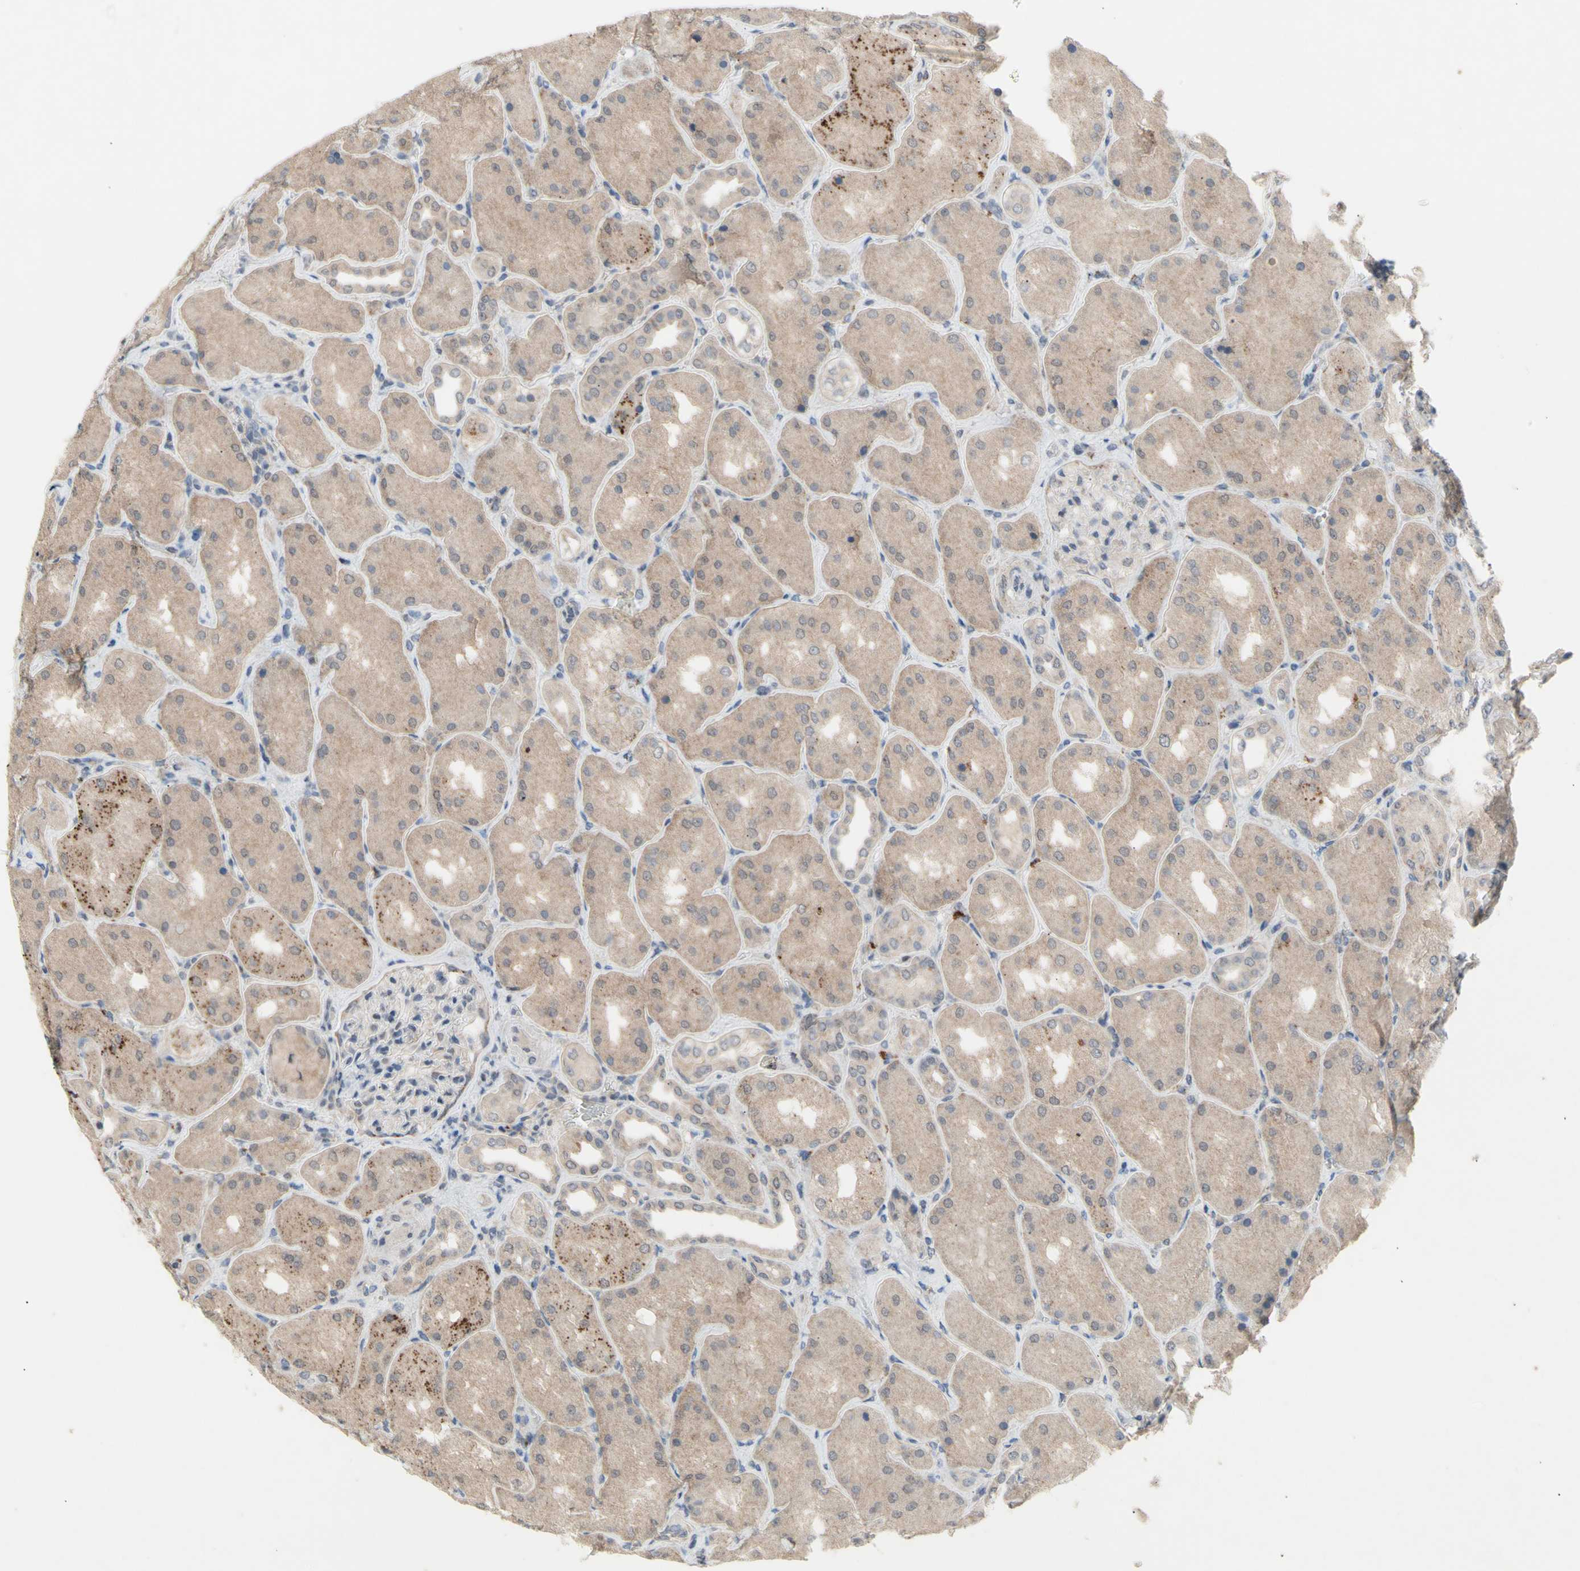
{"staining": {"intensity": "negative", "quantity": "none", "location": "none"}, "tissue": "kidney", "cell_type": "Cells in glomeruli", "image_type": "normal", "snomed": [{"axis": "morphology", "description": "Normal tissue, NOS"}, {"axis": "topography", "description": "Kidney"}], "caption": "This is a photomicrograph of immunohistochemistry (IHC) staining of benign kidney, which shows no staining in cells in glomeruli.", "gene": "NLRP1", "patient": {"sex": "female", "age": 56}}